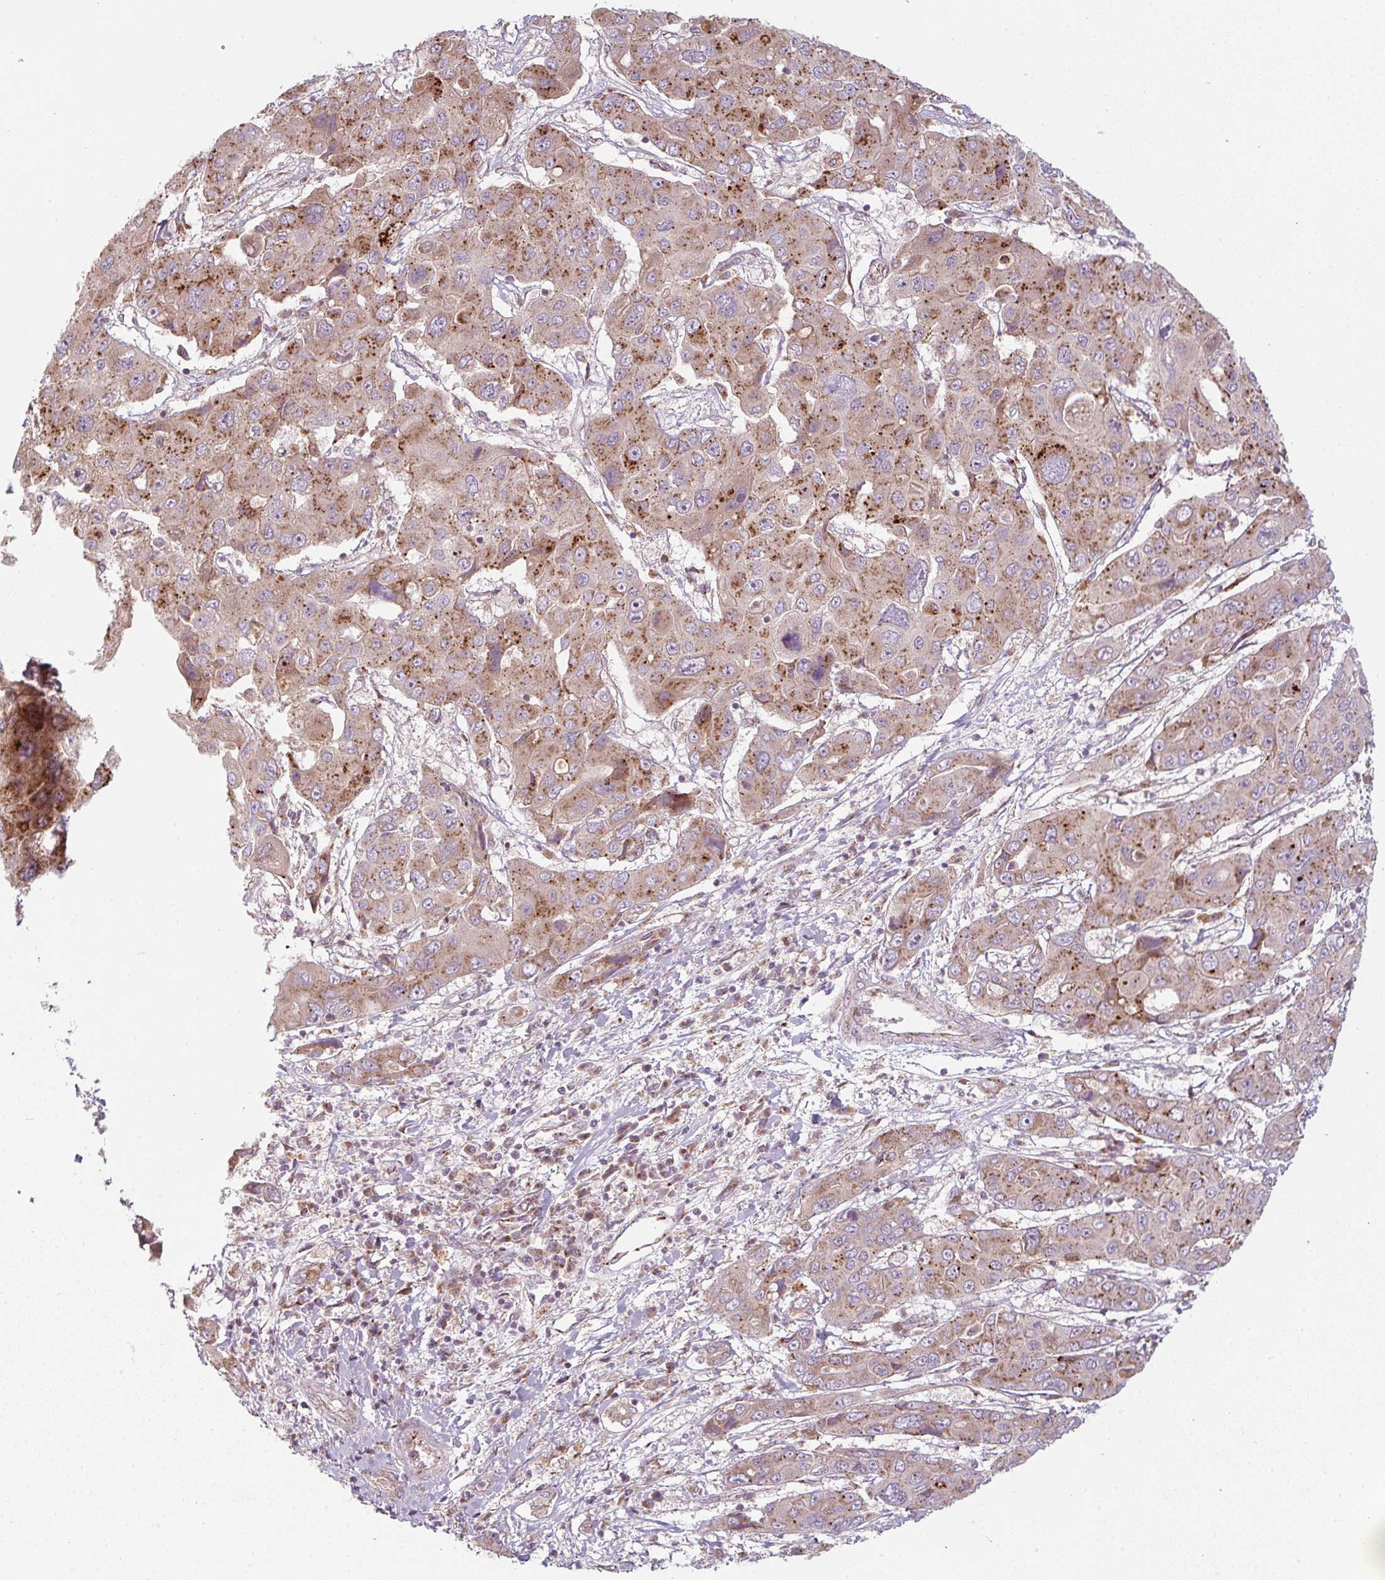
{"staining": {"intensity": "moderate", "quantity": ">75%", "location": "cytoplasmic/membranous"}, "tissue": "liver cancer", "cell_type": "Tumor cells", "image_type": "cancer", "snomed": [{"axis": "morphology", "description": "Cholangiocarcinoma"}, {"axis": "topography", "description": "Liver"}], "caption": "The histopathology image reveals immunohistochemical staining of liver cholangiocarcinoma. There is moderate cytoplasmic/membranous positivity is seen in about >75% of tumor cells.", "gene": "GVQW3", "patient": {"sex": "male", "age": 67}}